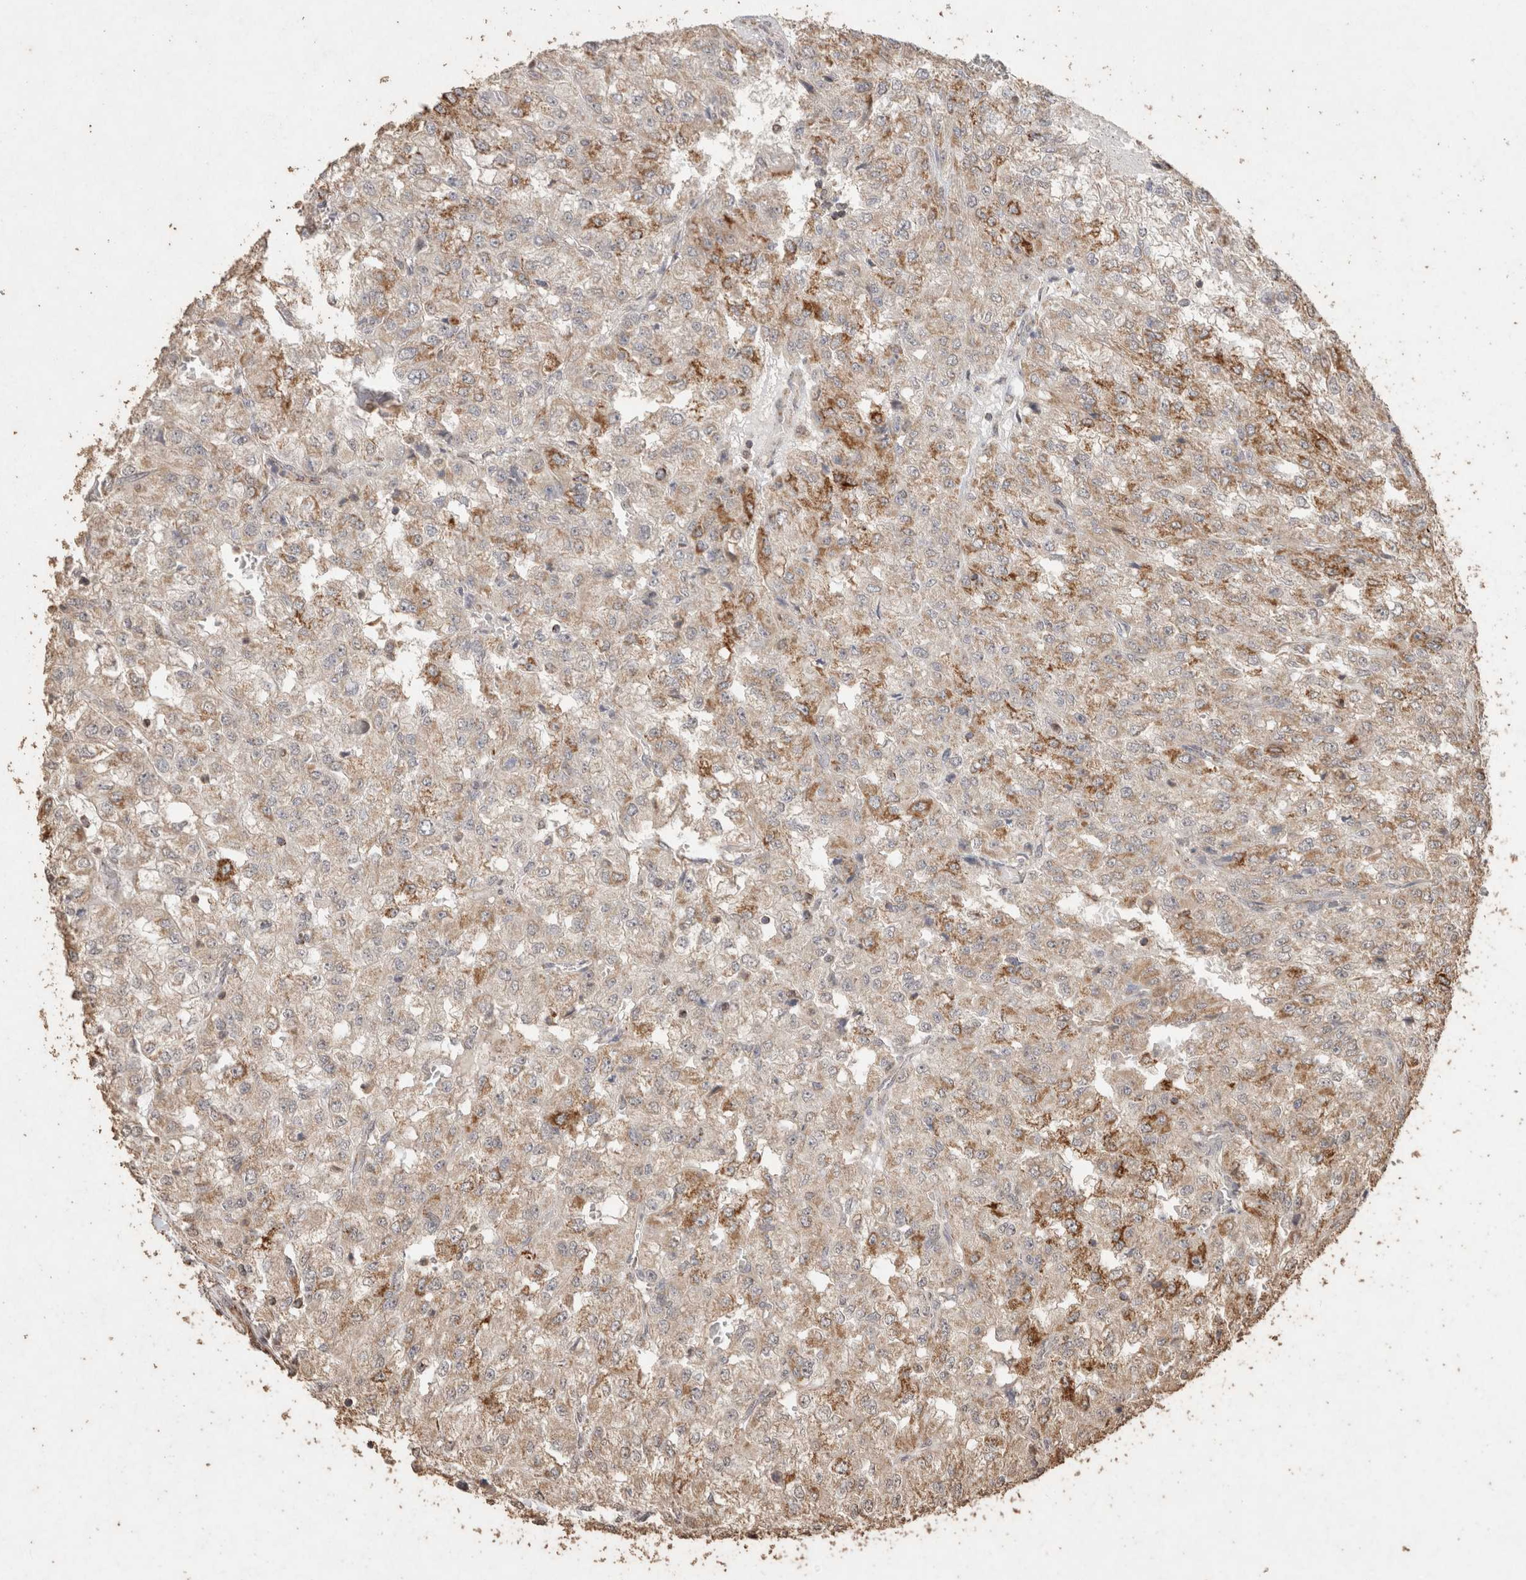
{"staining": {"intensity": "moderate", "quantity": "25%-75%", "location": "cytoplasmic/membranous"}, "tissue": "renal cancer", "cell_type": "Tumor cells", "image_type": "cancer", "snomed": [{"axis": "morphology", "description": "Adenocarcinoma, NOS"}, {"axis": "topography", "description": "Kidney"}], "caption": "Protein expression analysis of renal adenocarcinoma demonstrates moderate cytoplasmic/membranous positivity in about 25%-75% of tumor cells.", "gene": "ACADM", "patient": {"sex": "female", "age": 54}}